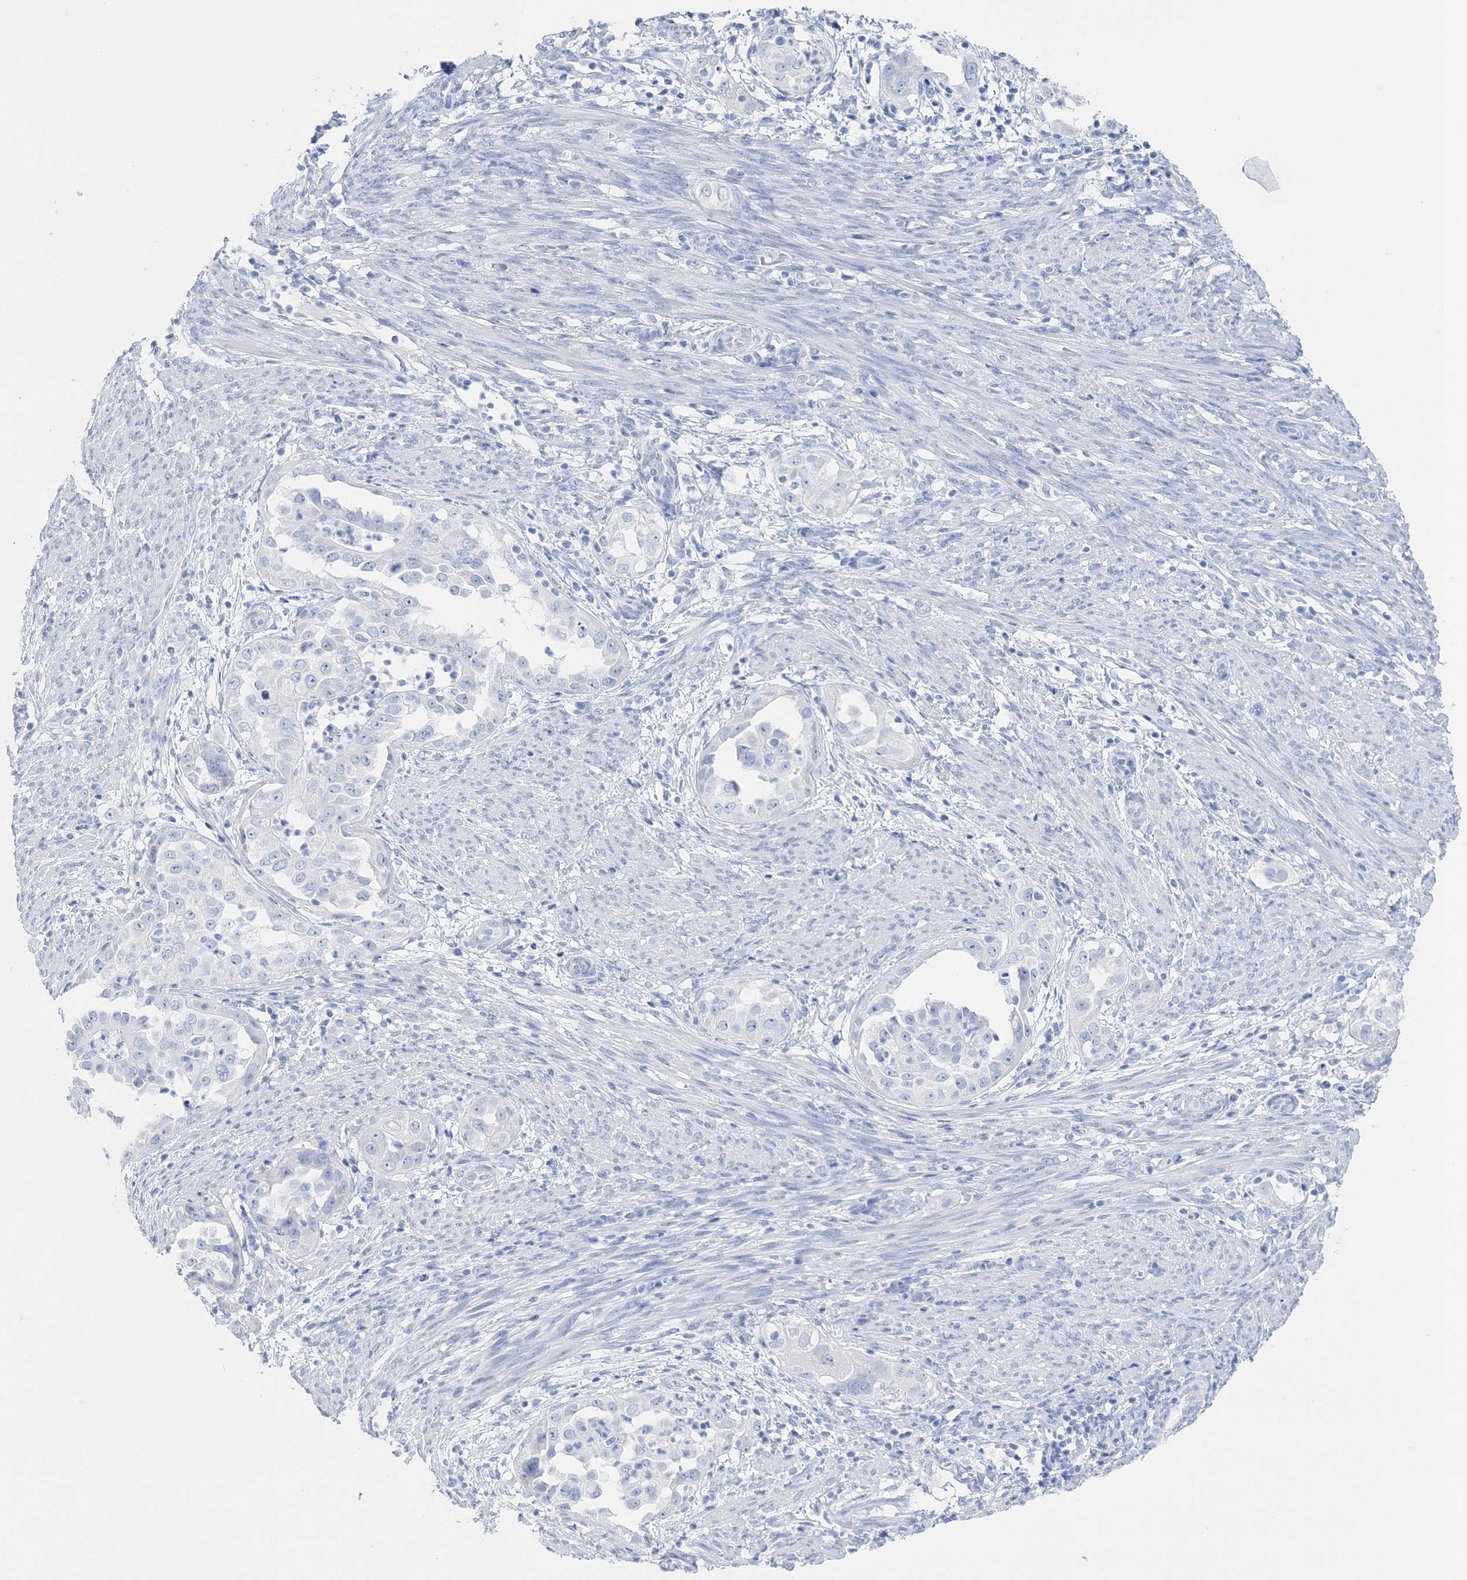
{"staining": {"intensity": "negative", "quantity": "none", "location": "none"}, "tissue": "endometrial cancer", "cell_type": "Tumor cells", "image_type": "cancer", "snomed": [{"axis": "morphology", "description": "Adenocarcinoma, NOS"}, {"axis": "topography", "description": "Endometrium"}], "caption": "A photomicrograph of human endometrial cancer (adenocarcinoma) is negative for staining in tumor cells. (Brightfield microscopy of DAB (3,3'-diaminobenzidine) IHC at high magnification).", "gene": "TSPYL6", "patient": {"sex": "female", "age": 85}}